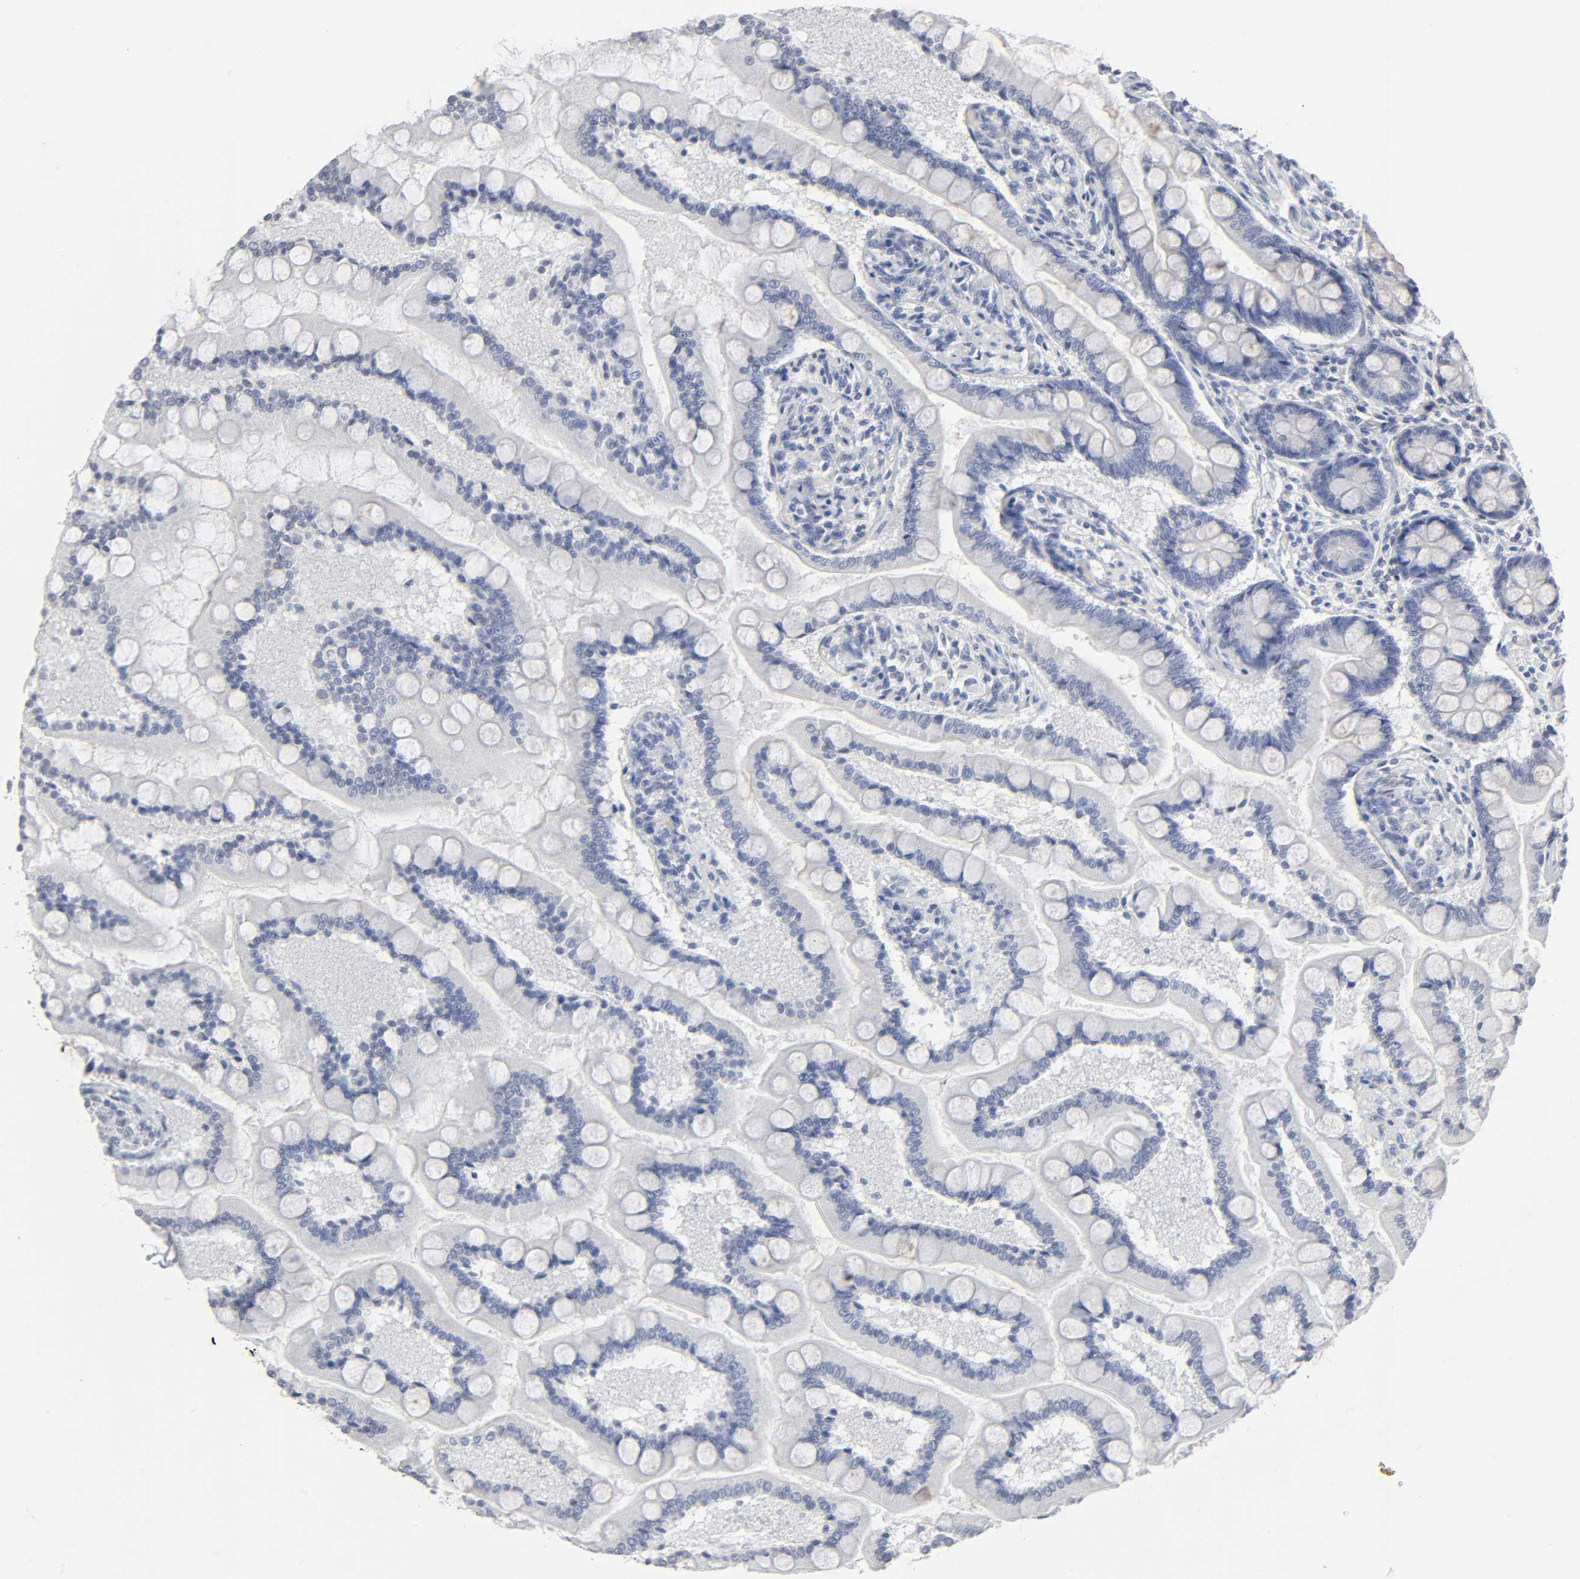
{"staining": {"intensity": "negative", "quantity": "none", "location": "none"}, "tissue": "small intestine", "cell_type": "Glandular cells", "image_type": "normal", "snomed": [{"axis": "morphology", "description": "Normal tissue, NOS"}, {"axis": "topography", "description": "Small intestine"}], "caption": "This is a image of immunohistochemistry (IHC) staining of normal small intestine, which shows no expression in glandular cells.", "gene": "SLCO1B3", "patient": {"sex": "male", "age": 41}}